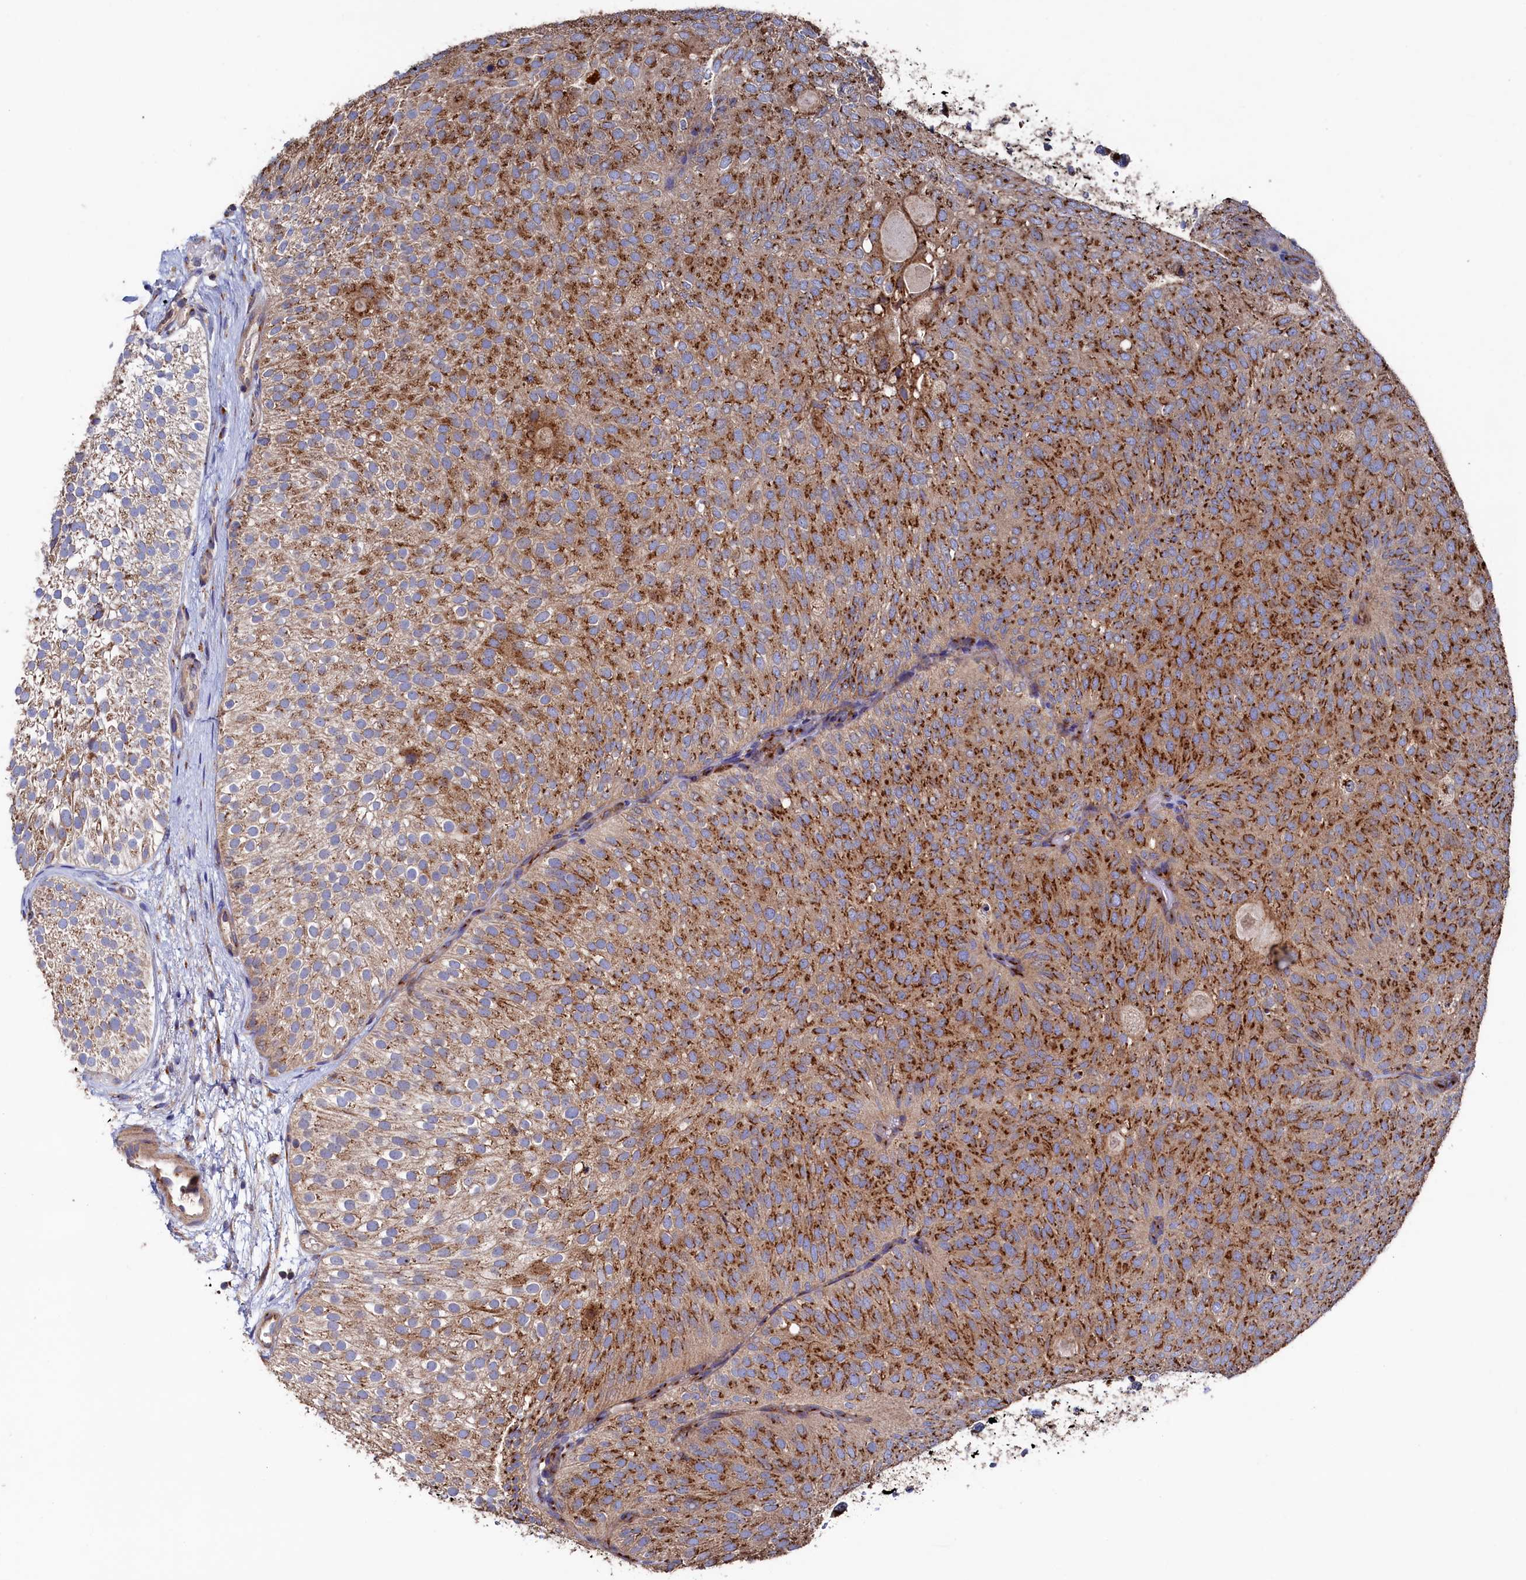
{"staining": {"intensity": "strong", "quantity": ">75%", "location": "cytoplasmic/membranous"}, "tissue": "urothelial cancer", "cell_type": "Tumor cells", "image_type": "cancer", "snomed": [{"axis": "morphology", "description": "Urothelial carcinoma, Low grade"}, {"axis": "topography", "description": "Urinary bladder"}], "caption": "Protein expression analysis of low-grade urothelial carcinoma reveals strong cytoplasmic/membranous positivity in approximately >75% of tumor cells.", "gene": "PRRC1", "patient": {"sex": "male", "age": 78}}